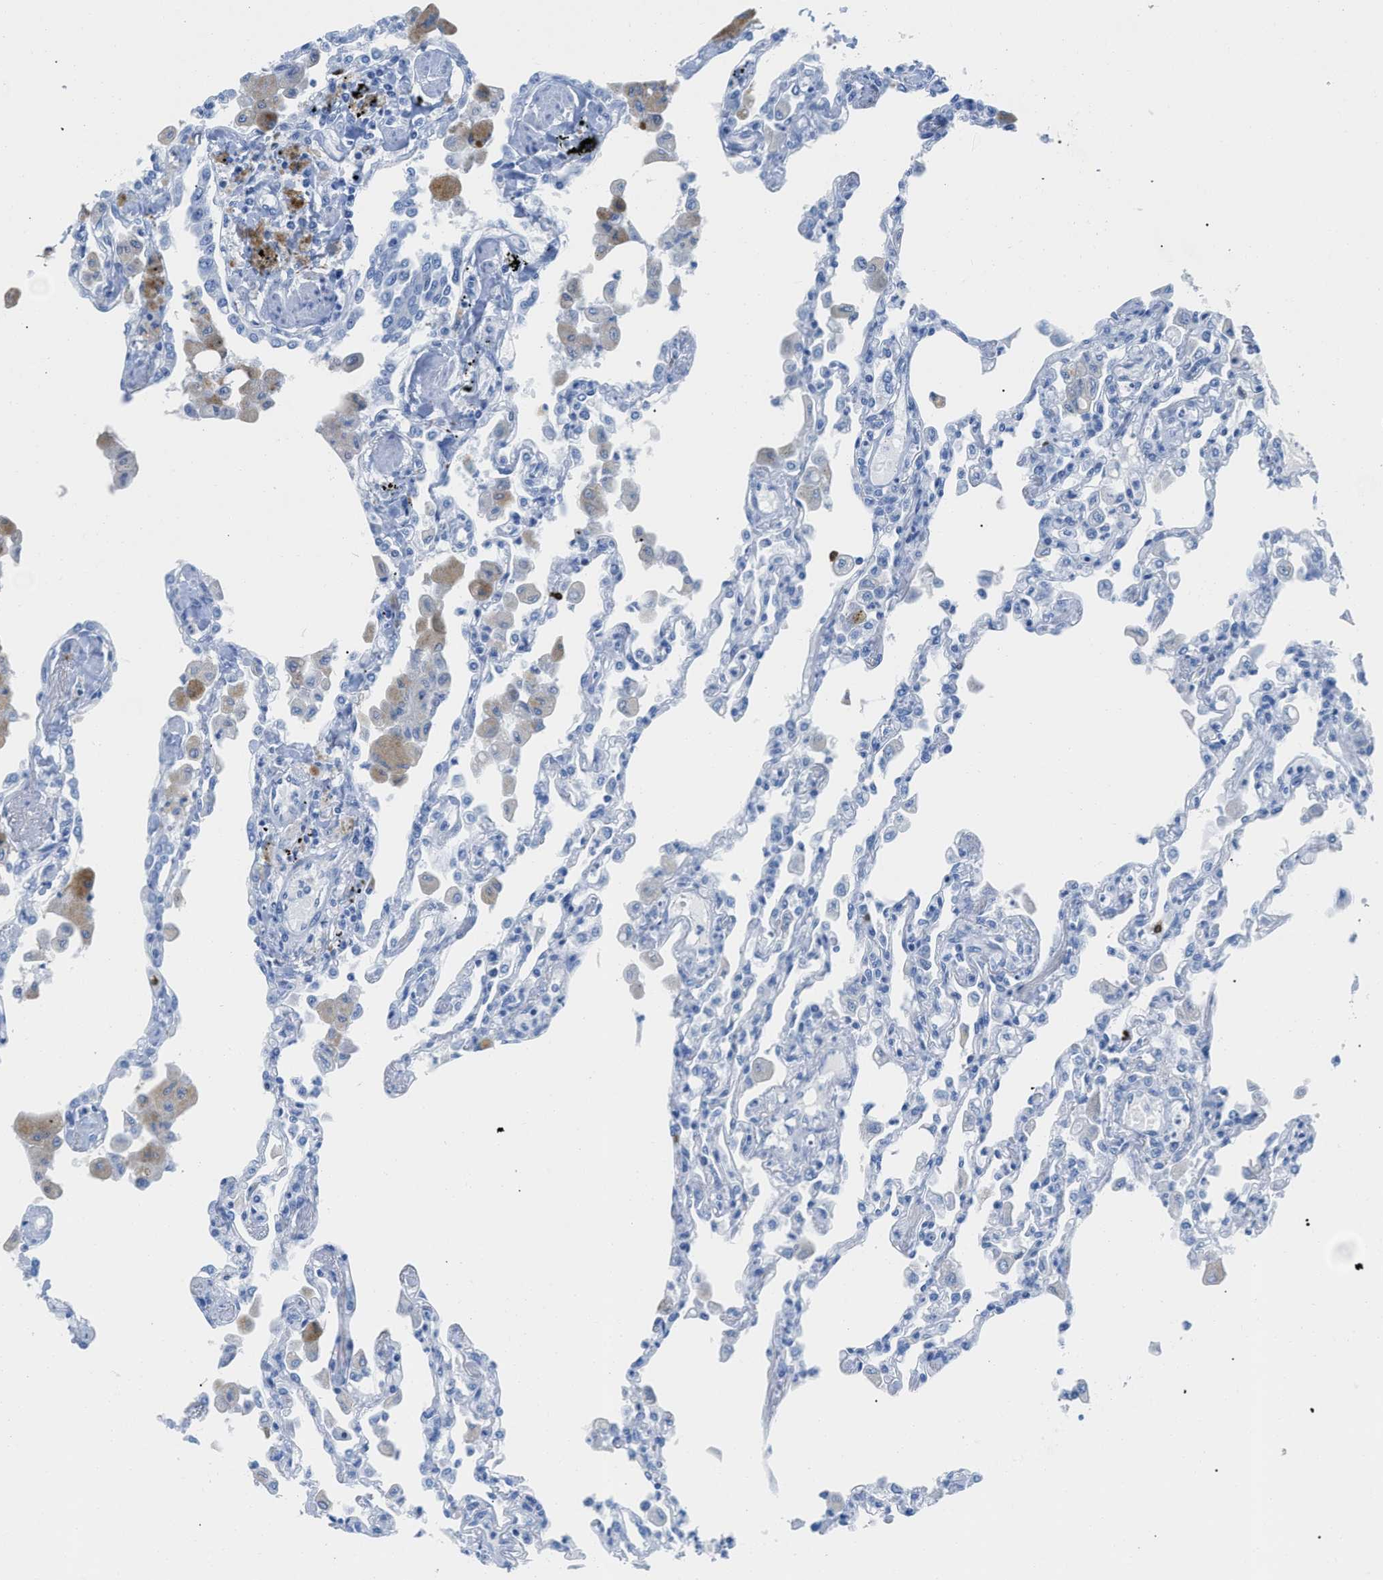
{"staining": {"intensity": "negative", "quantity": "none", "location": "none"}, "tissue": "lung", "cell_type": "Alveolar cells", "image_type": "normal", "snomed": [{"axis": "morphology", "description": "Normal tissue, NOS"}, {"axis": "topography", "description": "Bronchus"}, {"axis": "topography", "description": "Lung"}], "caption": "Protein analysis of normal lung shows no significant positivity in alveolar cells.", "gene": "TCL1A", "patient": {"sex": "female", "age": 49}}